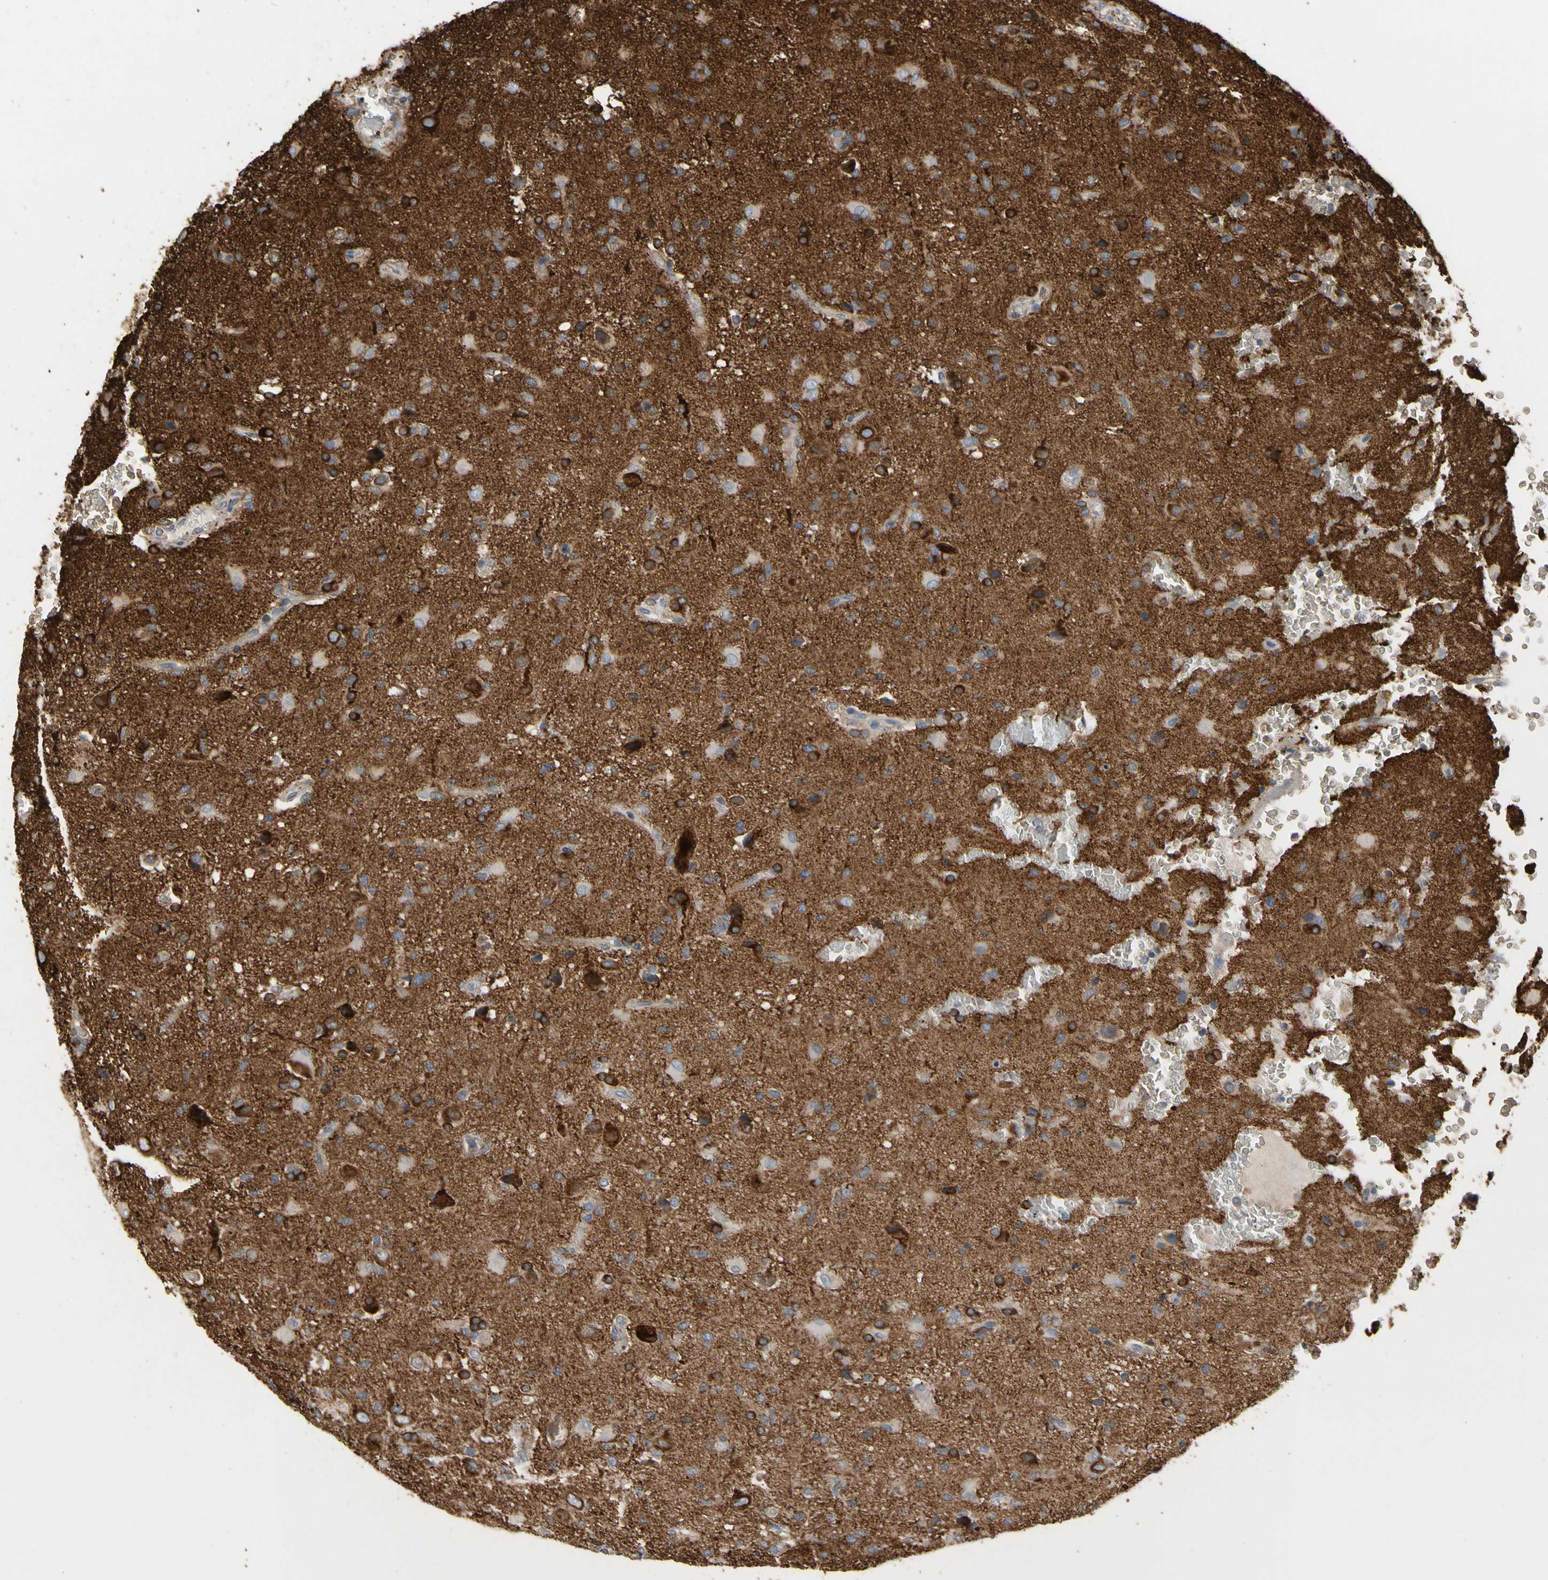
{"staining": {"intensity": "strong", "quantity": "<25%", "location": "cytoplasmic/membranous"}, "tissue": "glioma", "cell_type": "Tumor cells", "image_type": "cancer", "snomed": [{"axis": "morphology", "description": "Glioma, malignant, High grade"}, {"axis": "topography", "description": "Brain"}], "caption": "A medium amount of strong cytoplasmic/membranous expression is appreciated in approximately <25% of tumor cells in high-grade glioma (malignant) tissue.", "gene": "TUBA1A", "patient": {"sex": "male", "age": 71}}